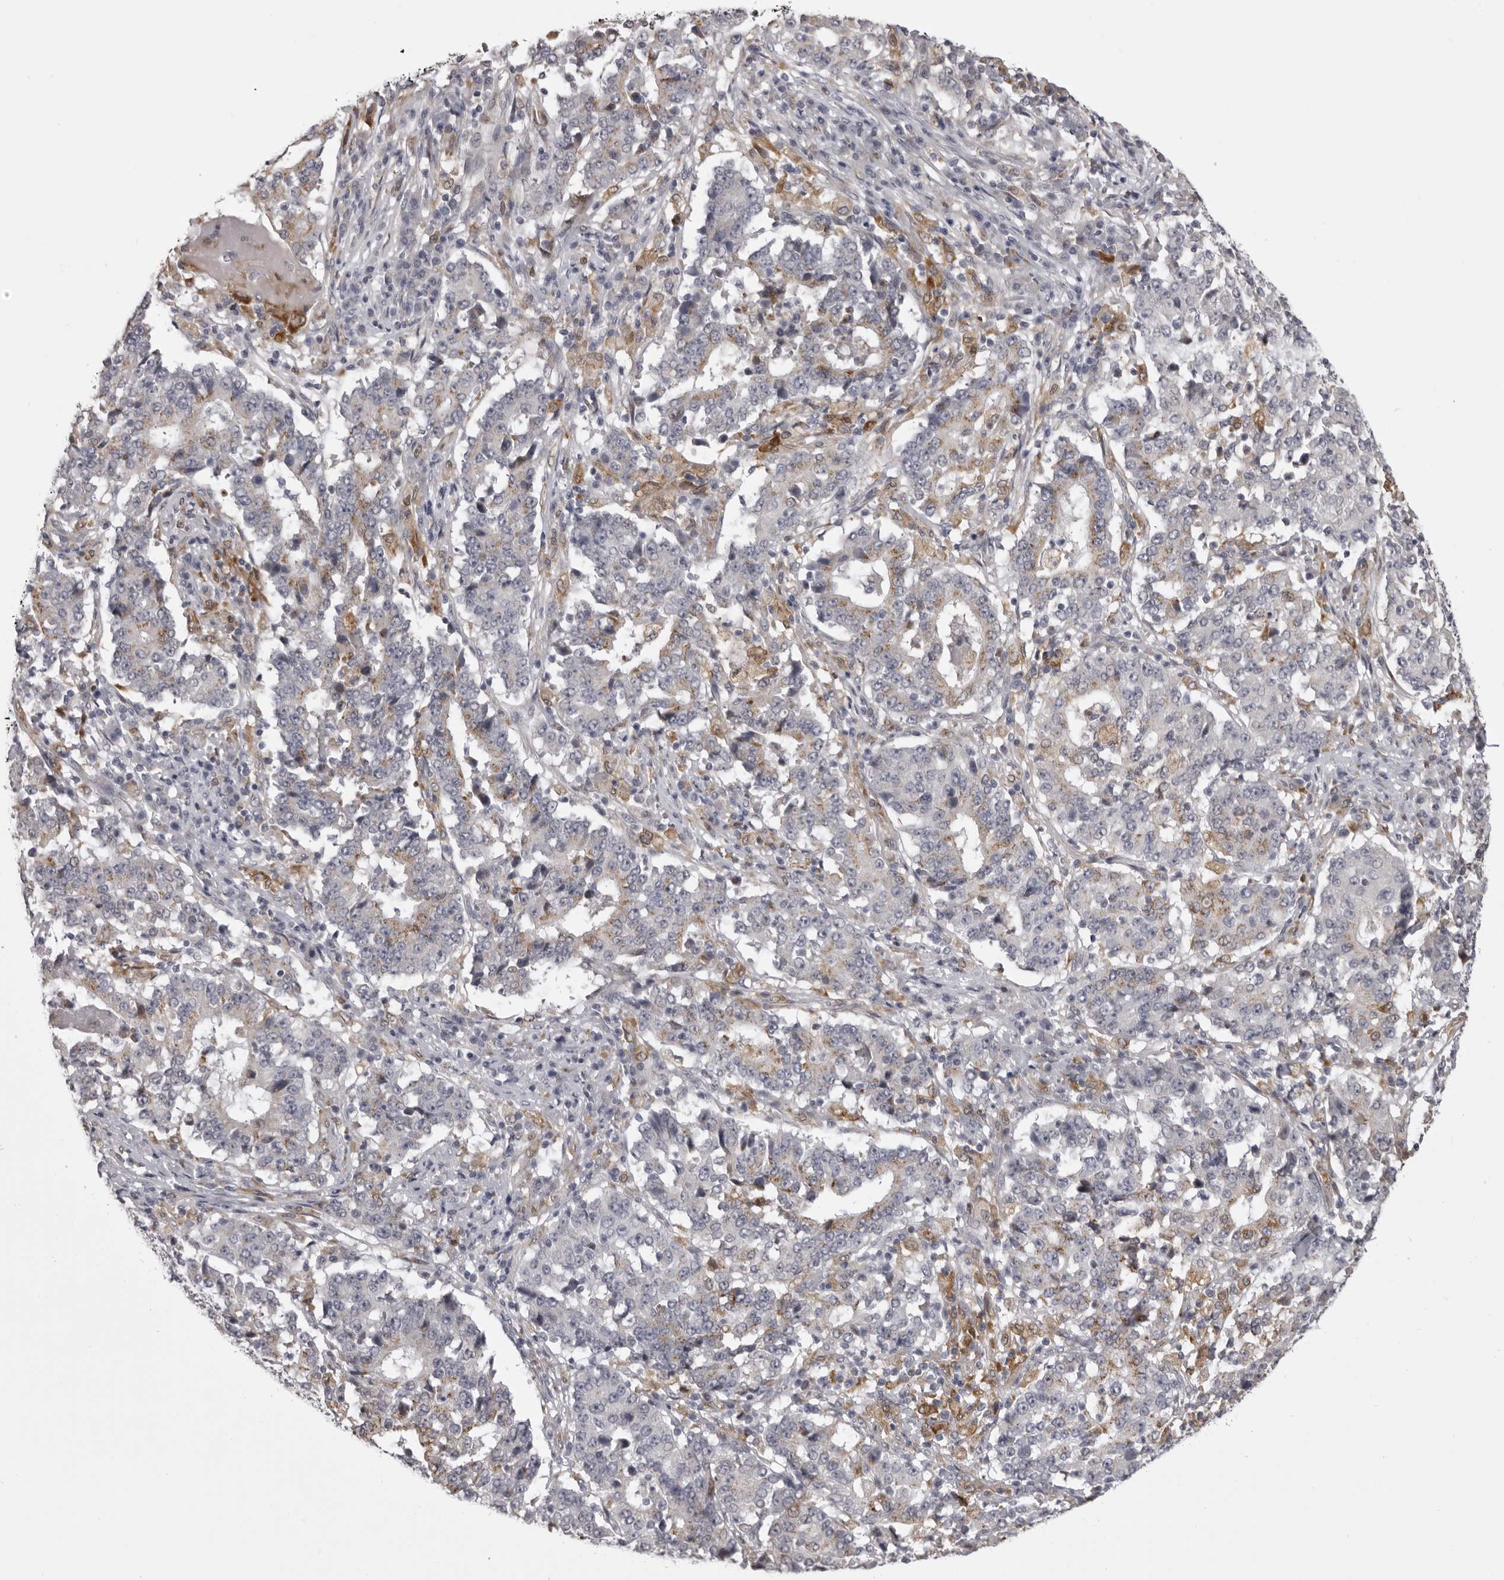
{"staining": {"intensity": "weak", "quantity": "25%-75%", "location": "cytoplasmic/membranous"}, "tissue": "stomach cancer", "cell_type": "Tumor cells", "image_type": "cancer", "snomed": [{"axis": "morphology", "description": "Adenocarcinoma, NOS"}, {"axis": "topography", "description": "Stomach"}], "caption": "A micrograph of stomach cancer stained for a protein displays weak cytoplasmic/membranous brown staining in tumor cells.", "gene": "NCEH1", "patient": {"sex": "male", "age": 59}}